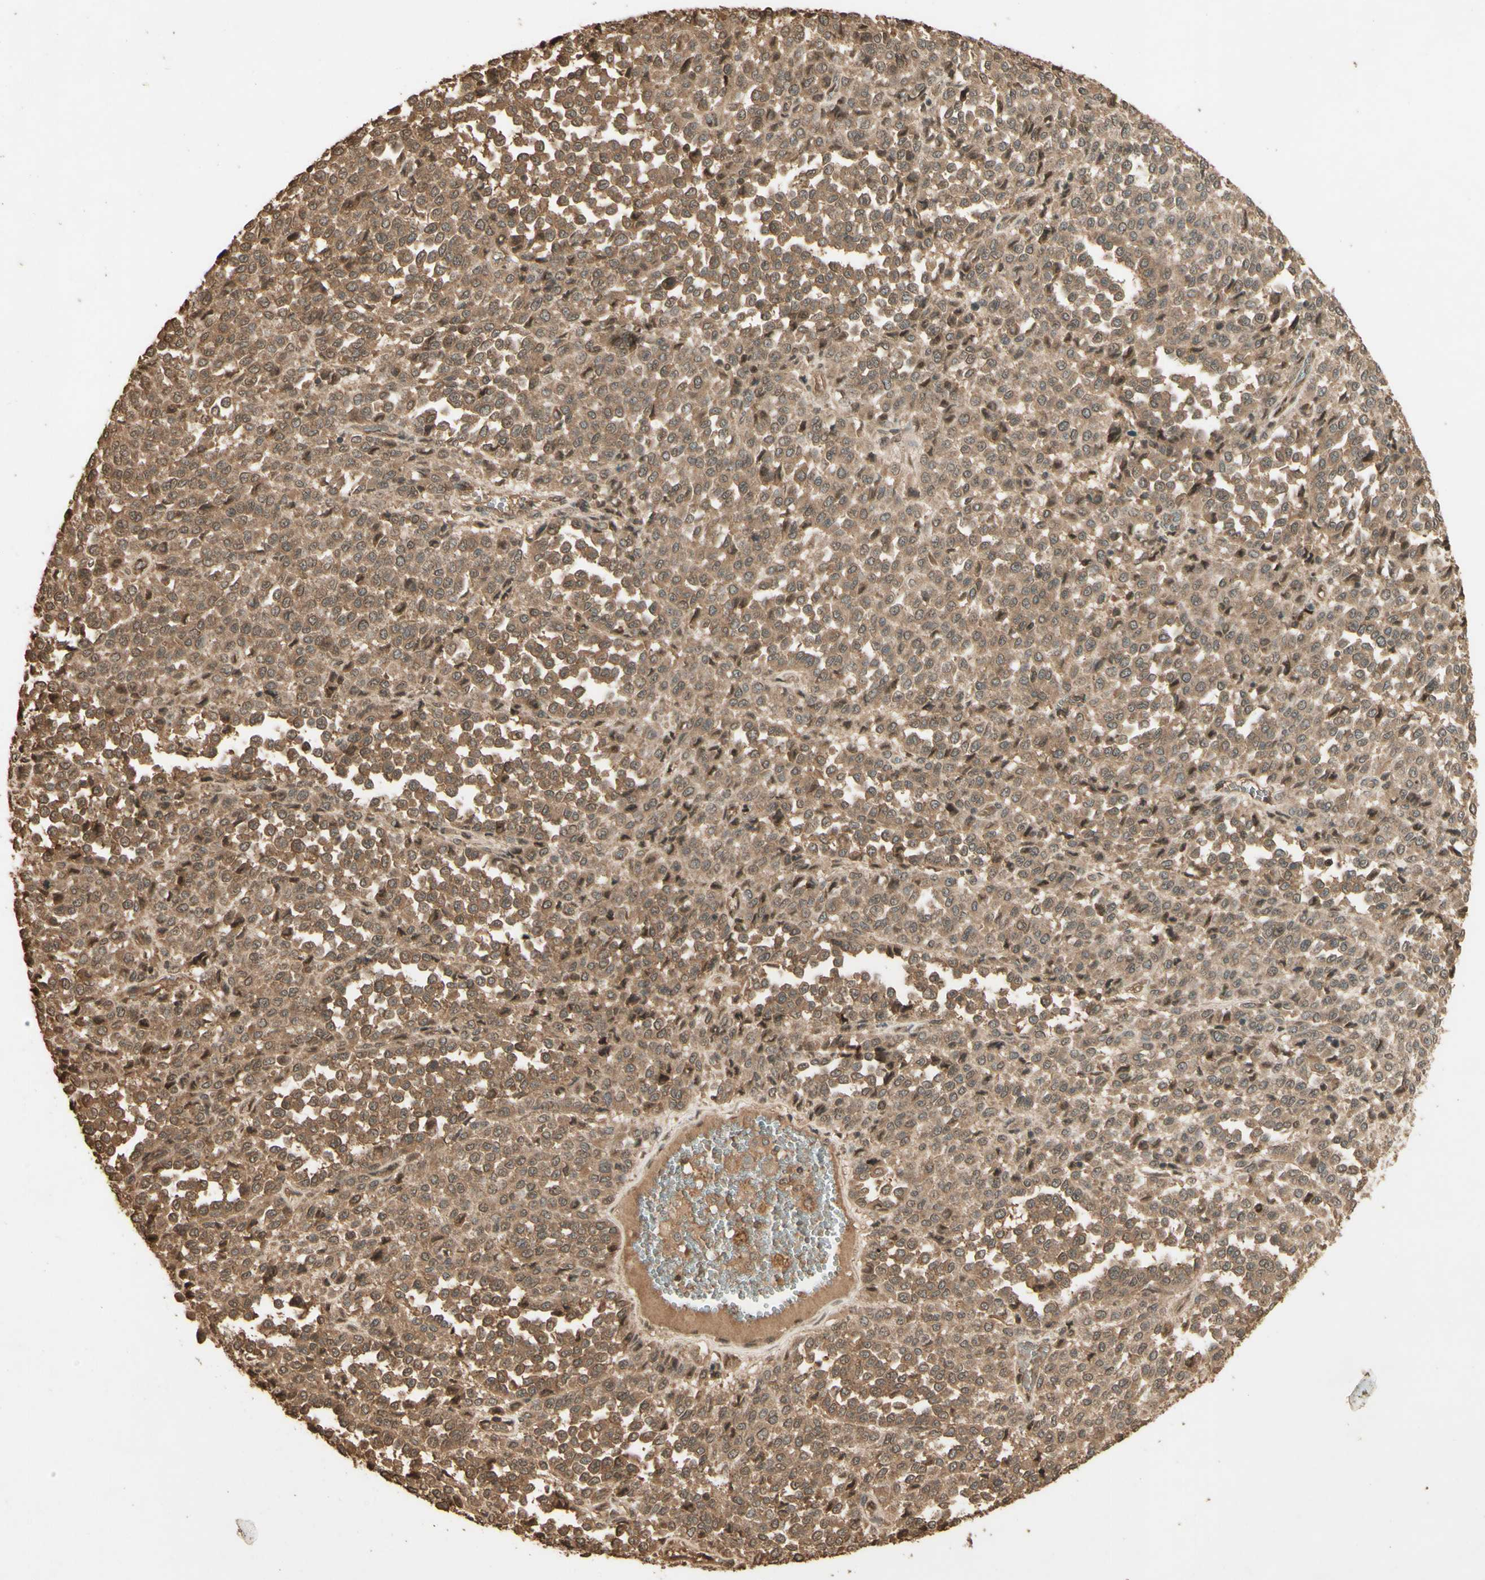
{"staining": {"intensity": "moderate", "quantity": ">75%", "location": "cytoplasmic/membranous"}, "tissue": "melanoma", "cell_type": "Tumor cells", "image_type": "cancer", "snomed": [{"axis": "morphology", "description": "Malignant melanoma, Metastatic site"}, {"axis": "topography", "description": "Pancreas"}], "caption": "Immunohistochemistry histopathology image of human malignant melanoma (metastatic site) stained for a protein (brown), which demonstrates medium levels of moderate cytoplasmic/membranous expression in approximately >75% of tumor cells.", "gene": "SMAD9", "patient": {"sex": "female", "age": 30}}